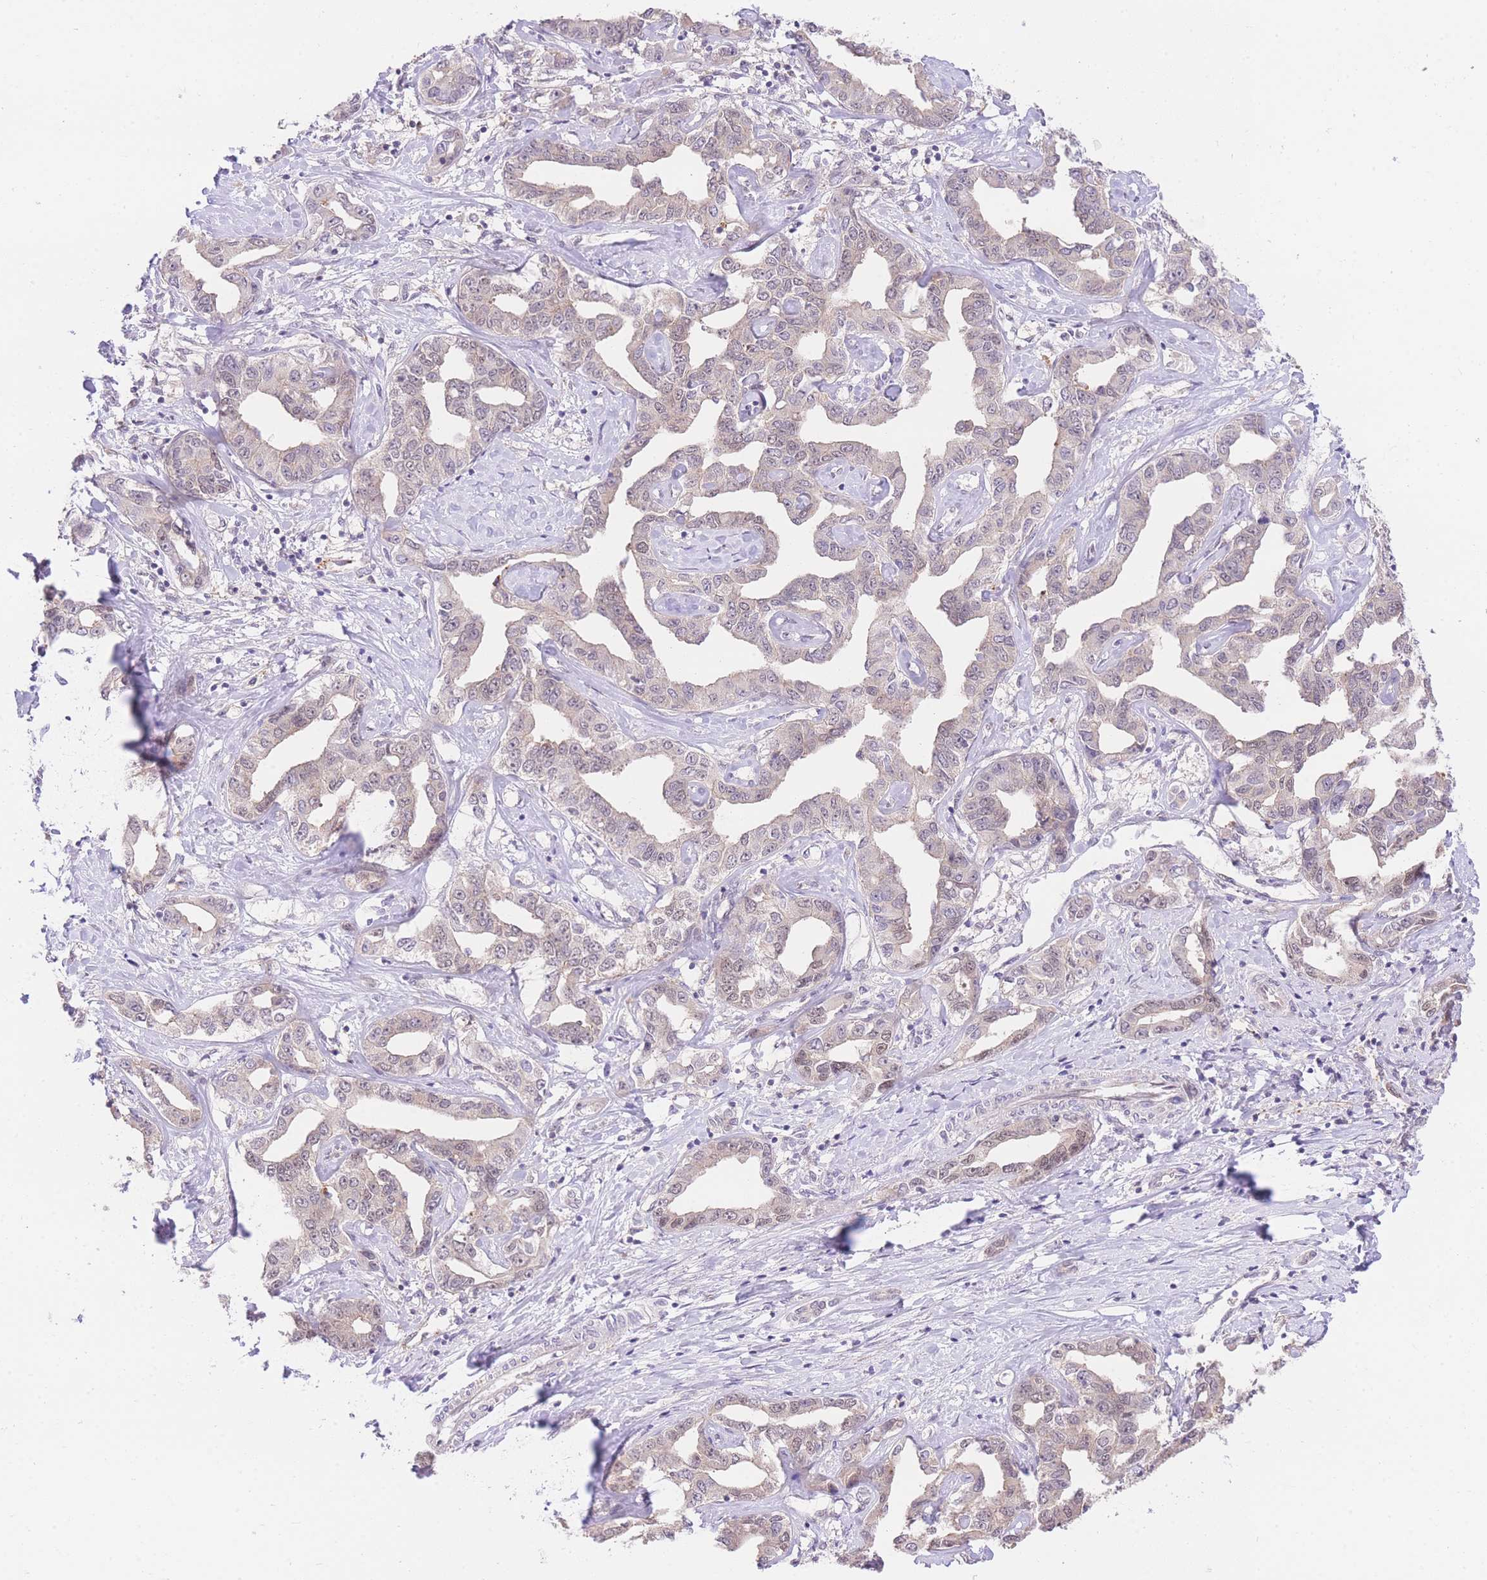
{"staining": {"intensity": "negative", "quantity": "none", "location": "none"}, "tissue": "liver cancer", "cell_type": "Tumor cells", "image_type": "cancer", "snomed": [{"axis": "morphology", "description": "Cholangiocarcinoma"}, {"axis": "topography", "description": "Liver"}], "caption": "DAB immunohistochemical staining of cholangiocarcinoma (liver) demonstrates no significant positivity in tumor cells.", "gene": "UBXN7", "patient": {"sex": "male", "age": 59}}